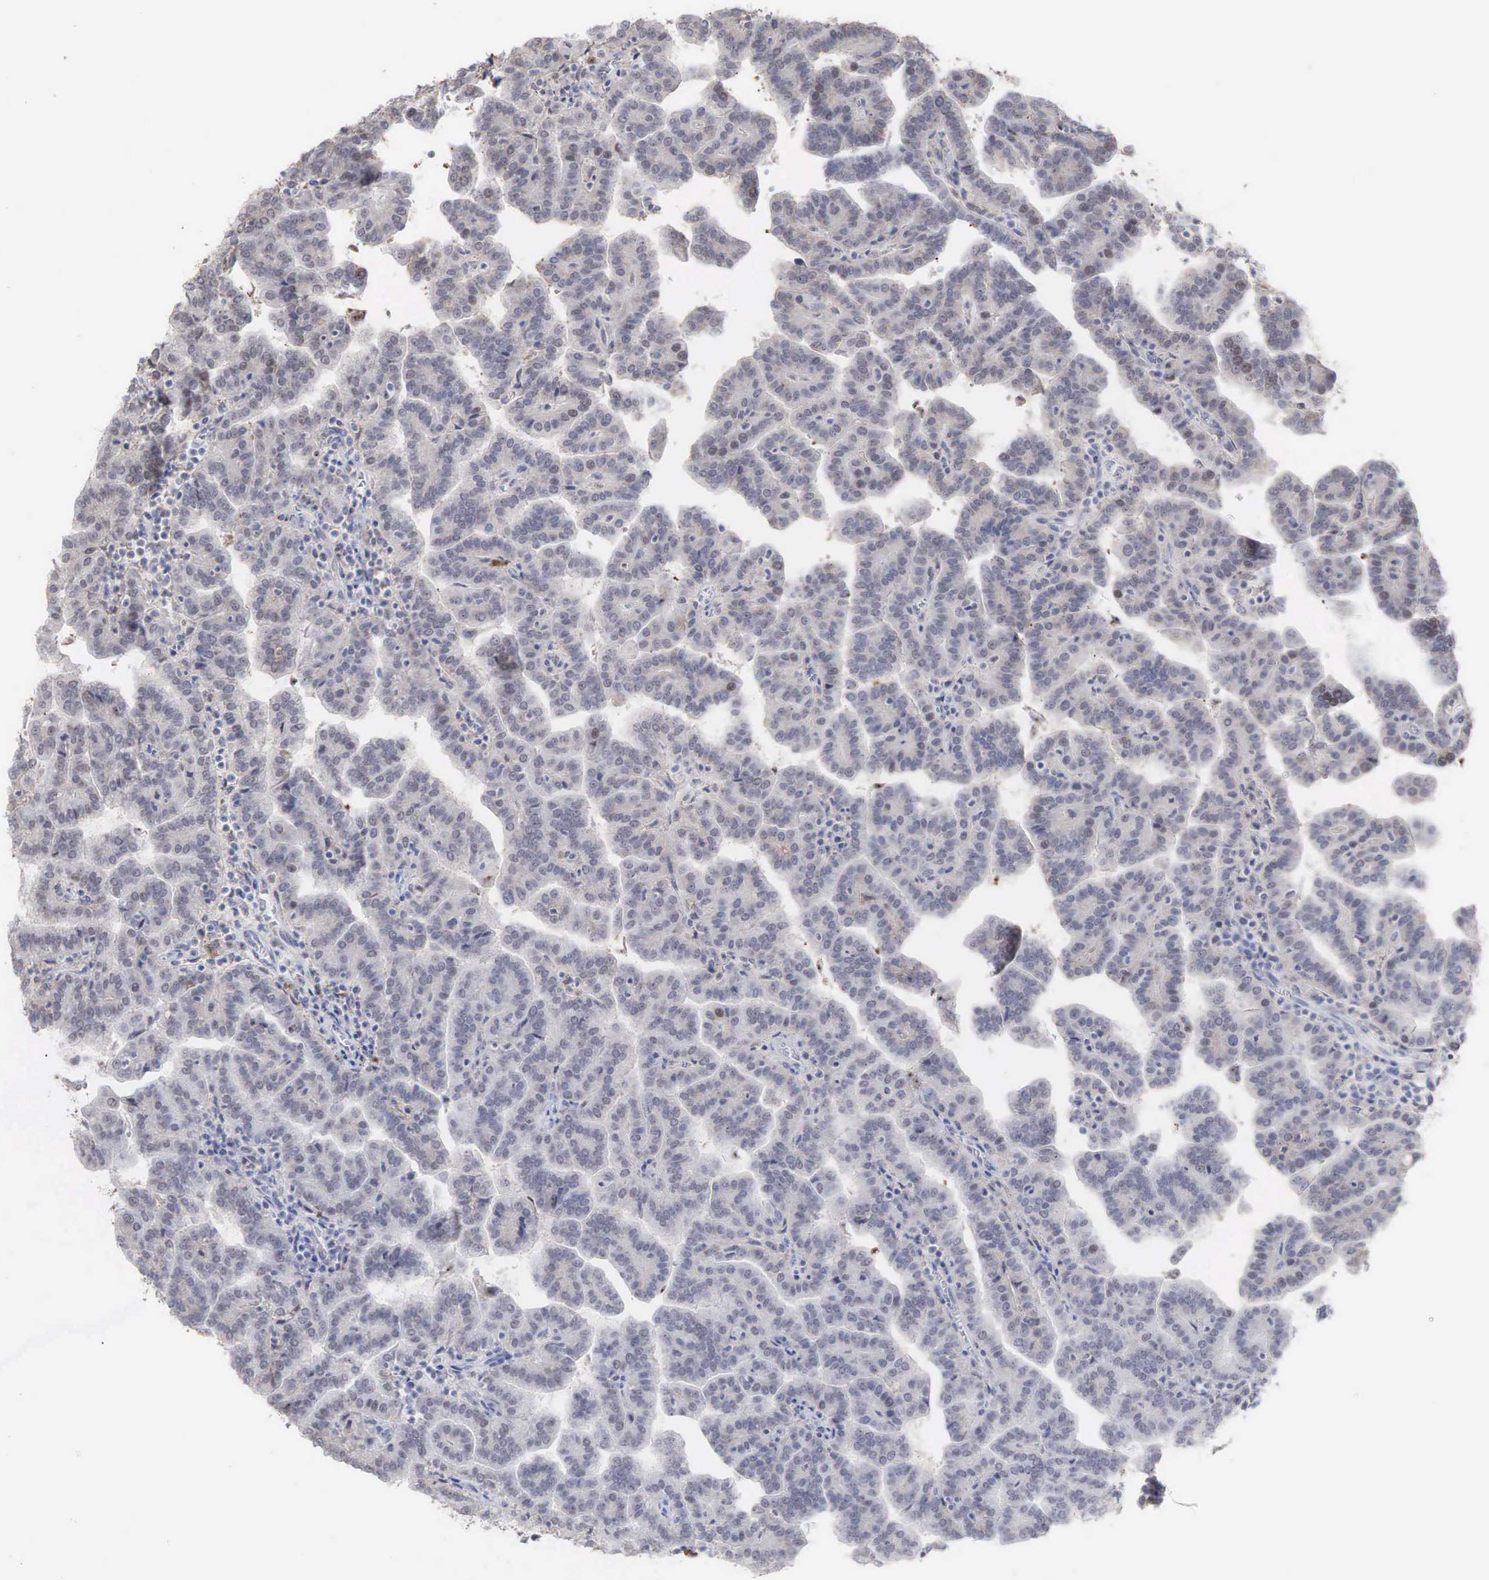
{"staining": {"intensity": "weak", "quantity": ">75%", "location": "cytoplasmic/membranous"}, "tissue": "renal cancer", "cell_type": "Tumor cells", "image_type": "cancer", "snomed": [{"axis": "morphology", "description": "Adenocarcinoma, NOS"}, {"axis": "topography", "description": "Kidney"}], "caption": "A brown stain highlights weak cytoplasmic/membranous expression of a protein in renal adenocarcinoma tumor cells.", "gene": "DKC1", "patient": {"sex": "male", "age": 61}}